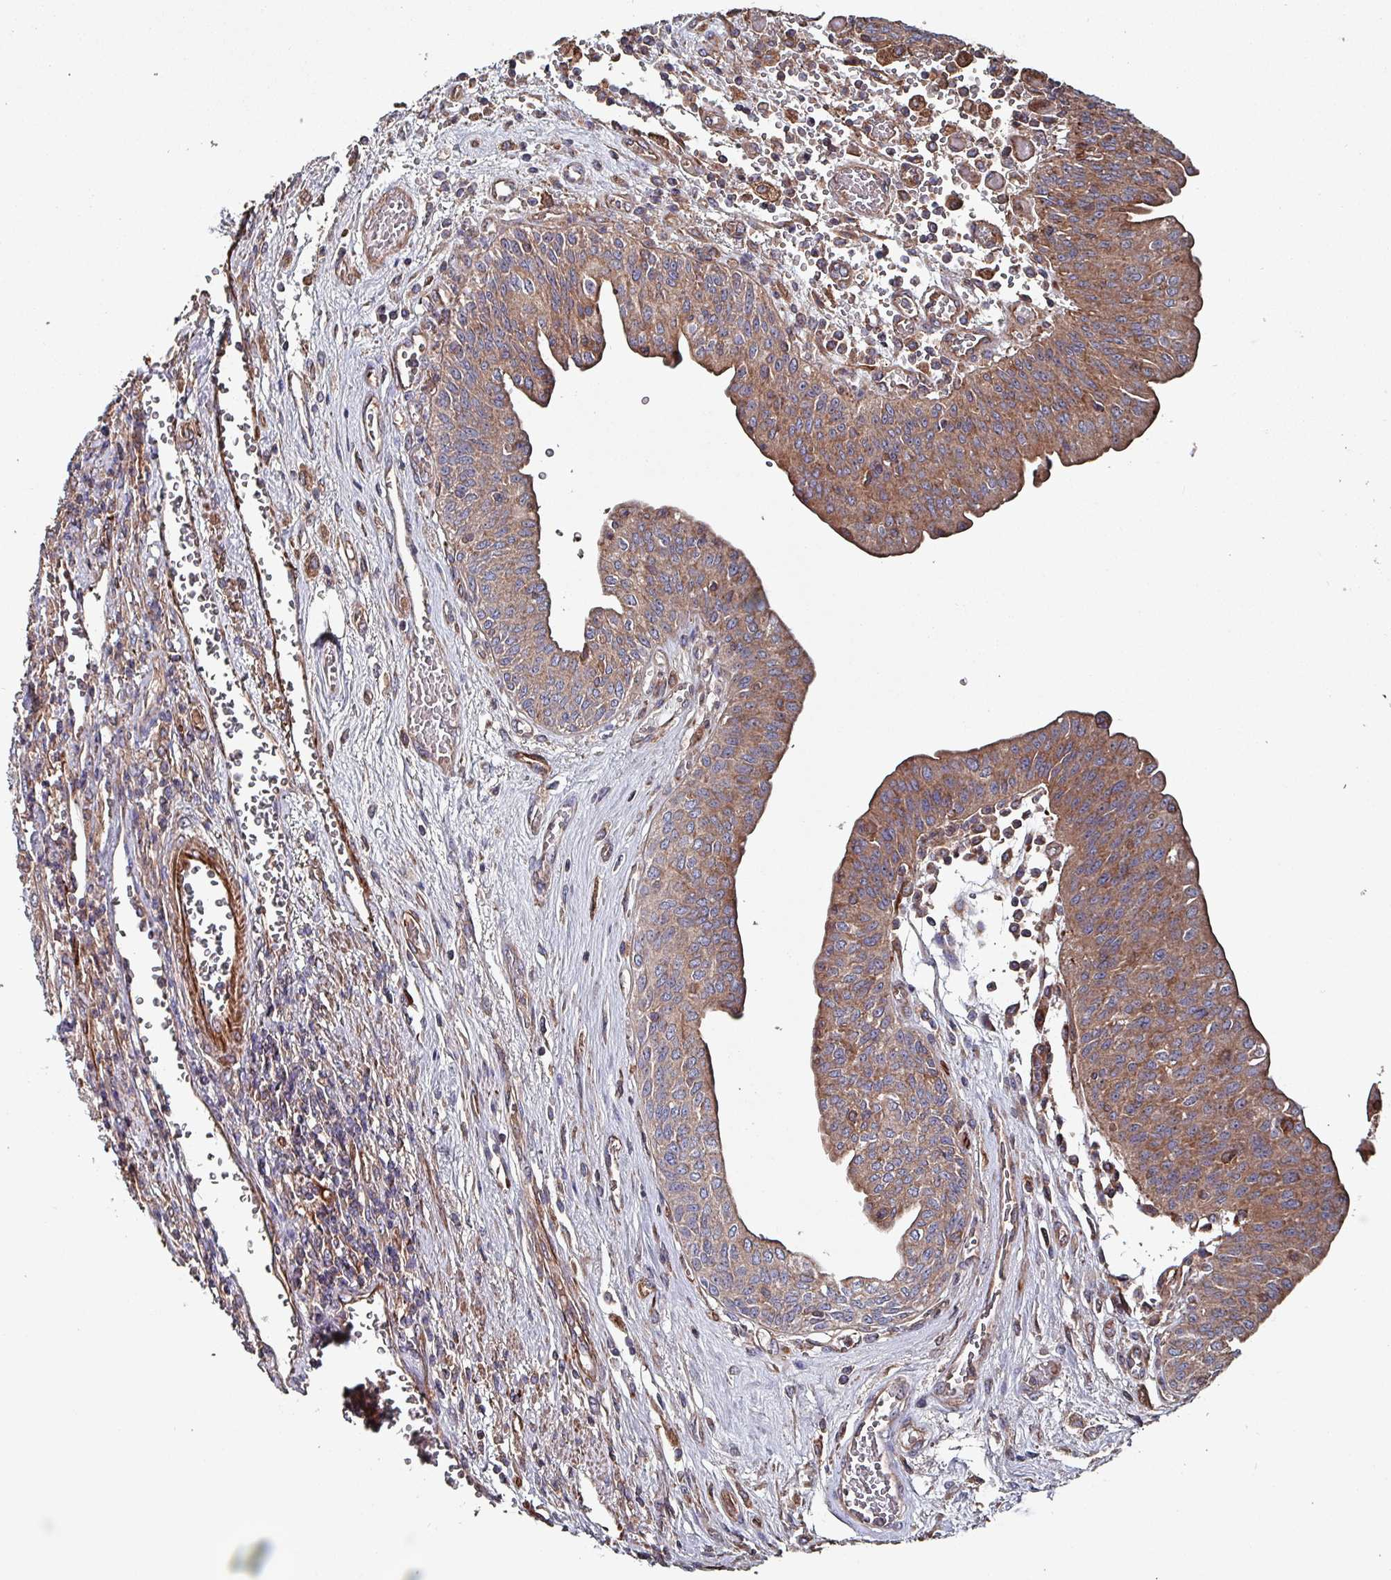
{"staining": {"intensity": "moderate", "quantity": "25%-75%", "location": "cytoplasmic/membranous"}, "tissue": "urothelial cancer", "cell_type": "Tumor cells", "image_type": "cancer", "snomed": [{"axis": "morphology", "description": "Urothelial carcinoma, High grade"}, {"axis": "topography", "description": "Urinary bladder"}], "caption": "DAB (3,3'-diaminobenzidine) immunohistochemical staining of urothelial cancer reveals moderate cytoplasmic/membranous protein staining in about 25%-75% of tumor cells.", "gene": "ANO10", "patient": {"sex": "female", "age": 79}}